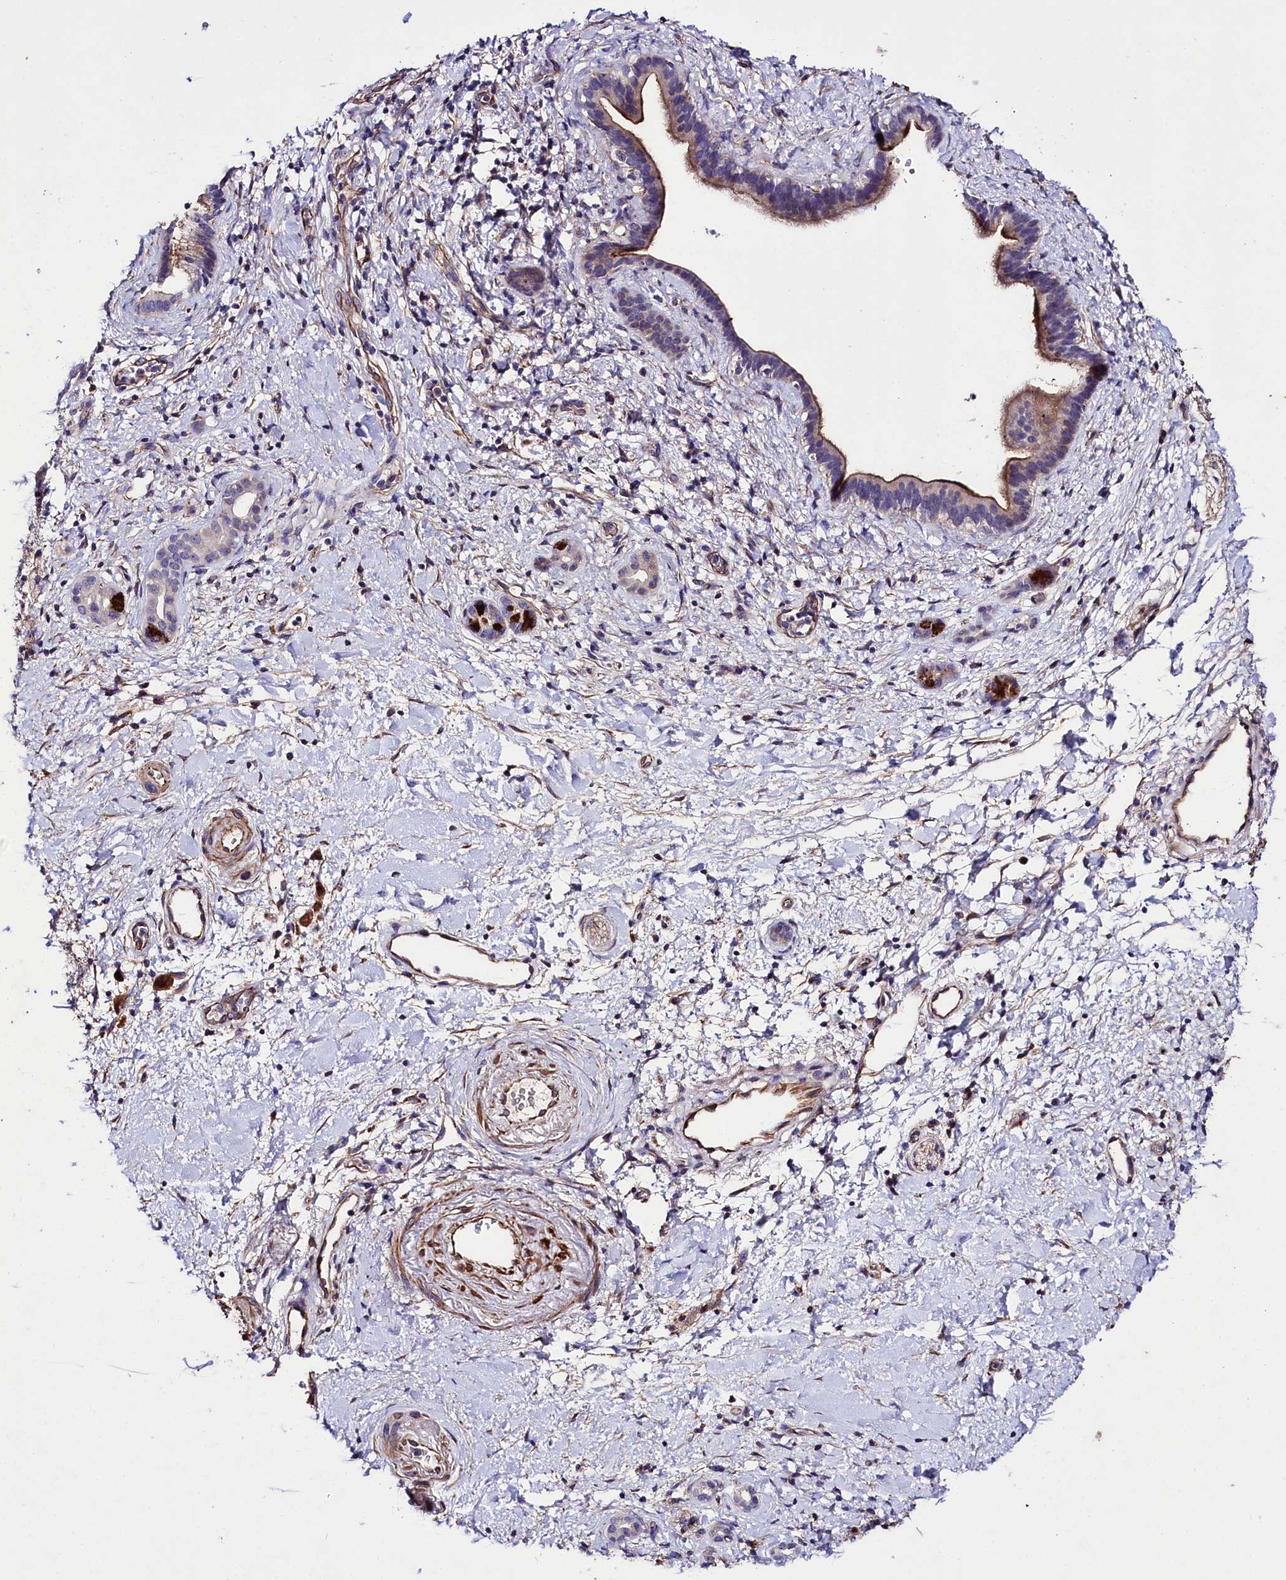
{"staining": {"intensity": "moderate", "quantity": "25%-75%", "location": "cytoplasmic/membranous"}, "tissue": "pancreatic cancer", "cell_type": "Tumor cells", "image_type": "cancer", "snomed": [{"axis": "morphology", "description": "Normal tissue, NOS"}, {"axis": "morphology", "description": "Adenocarcinoma, NOS"}, {"axis": "topography", "description": "Pancreas"}, {"axis": "topography", "description": "Peripheral nerve tissue"}], "caption": "Immunohistochemistry (IHC) histopathology image of pancreatic cancer (adenocarcinoma) stained for a protein (brown), which reveals medium levels of moderate cytoplasmic/membranous expression in about 25%-75% of tumor cells.", "gene": "SLC7A1", "patient": {"sex": "female", "age": 77}}